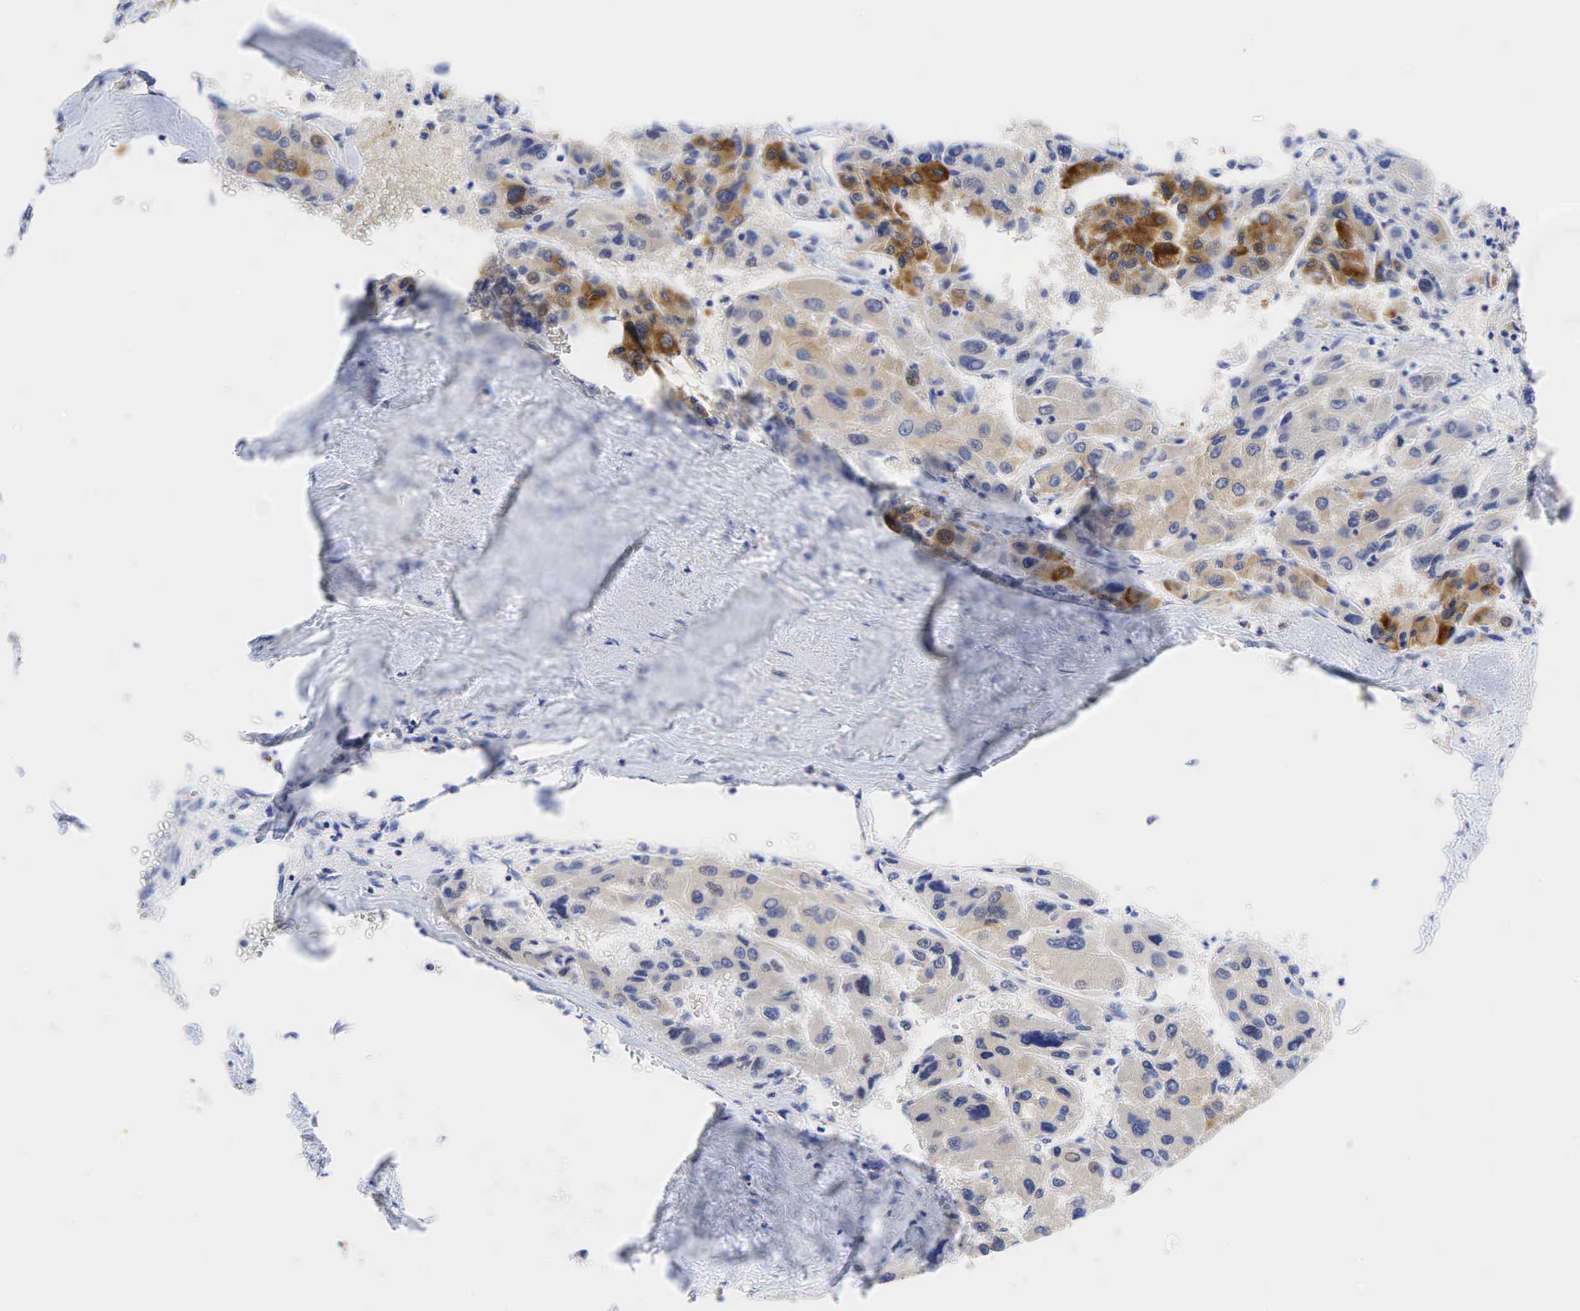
{"staining": {"intensity": "moderate", "quantity": "25%-75%", "location": "cytoplasmic/membranous"}, "tissue": "liver cancer", "cell_type": "Tumor cells", "image_type": "cancer", "snomed": [{"axis": "morphology", "description": "Carcinoma, Hepatocellular, NOS"}, {"axis": "topography", "description": "Liver"}], "caption": "A high-resolution histopathology image shows immunohistochemistry staining of liver cancer, which demonstrates moderate cytoplasmic/membranous expression in approximately 25%-75% of tumor cells. The staining was performed using DAB to visualize the protein expression in brown, while the nuclei were stained in blue with hematoxylin (Magnification: 20x).", "gene": "CCND1", "patient": {"sex": "male", "age": 64}}